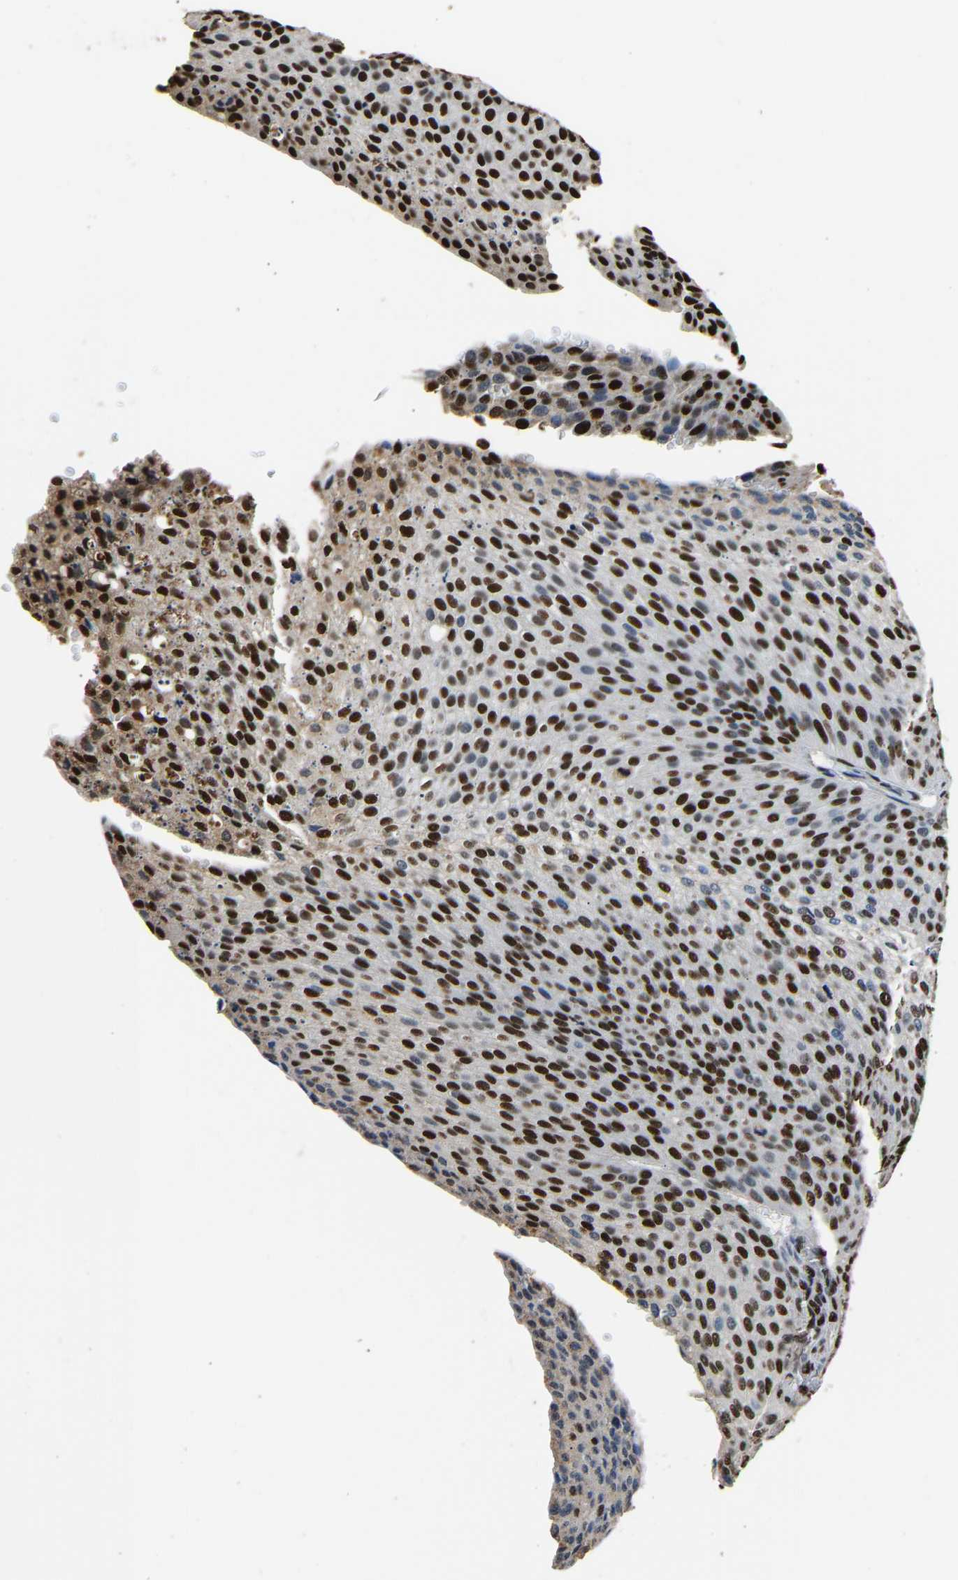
{"staining": {"intensity": "strong", "quantity": ">75%", "location": "nuclear"}, "tissue": "urothelial cancer", "cell_type": "Tumor cells", "image_type": "cancer", "snomed": [{"axis": "morphology", "description": "Urothelial carcinoma, Low grade"}, {"axis": "topography", "description": "Smooth muscle"}, {"axis": "topography", "description": "Urinary bladder"}], "caption": "Immunohistochemical staining of human low-grade urothelial carcinoma reveals high levels of strong nuclear staining in about >75% of tumor cells. The protein is stained brown, and the nuclei are stained in blue (DAB (3,3'-diaminobenzidine) IHC with brightfield microscopy, high magnification).", "gene": "SAFB", "patient": {"sex": "male", "age": 60}}